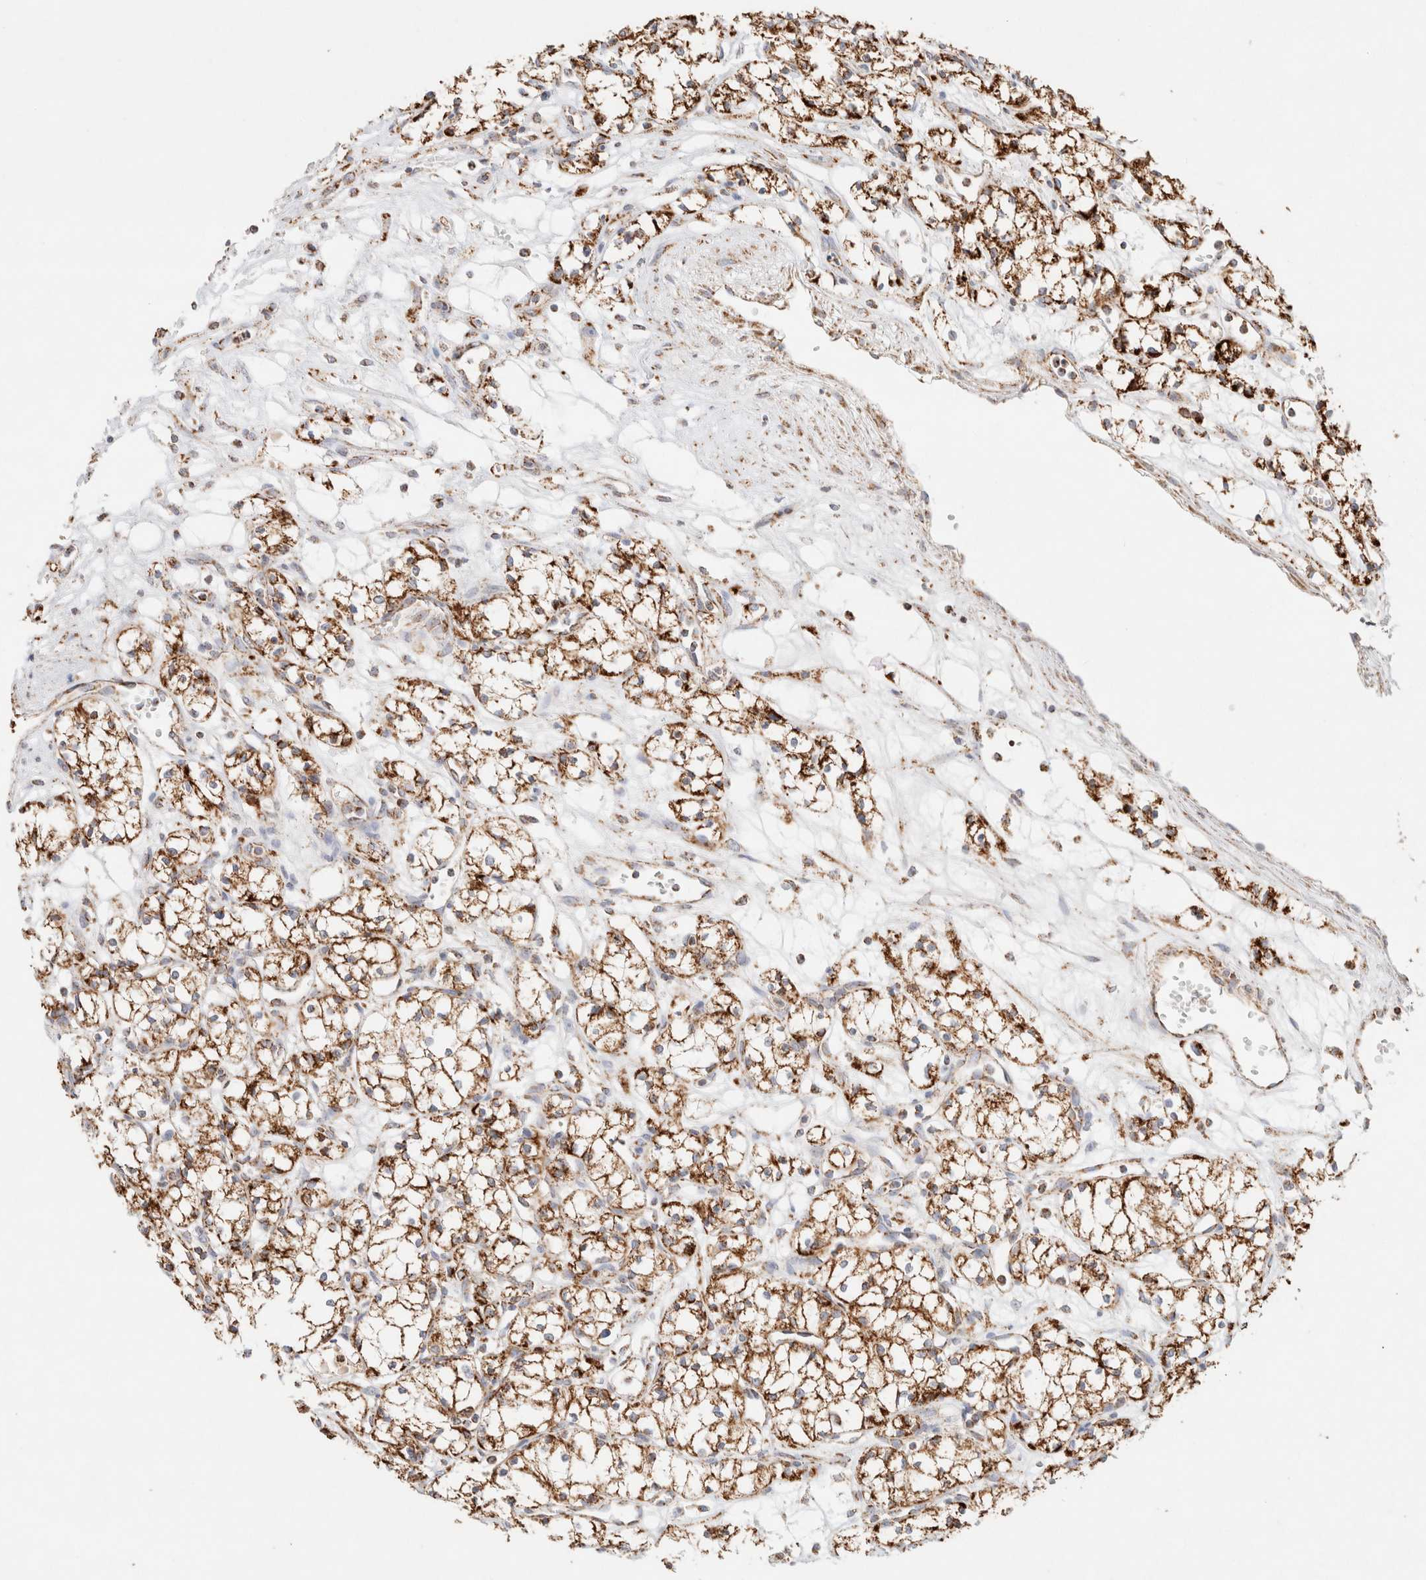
{"staining": {"intensity": "strong", "quantity": ">75%", "location": "cytoplasmic/membranous"}, "tissue": "renal cancer", "cell_type": "Tumor cells", "image_type": "cancer", "snomed": [{"axis": "morphology", "description": "Normal tissue, NOS"}, {"axis": "morphology", "description": "Adenocarcinoma, NOS"}, {"axis": "topography", "description": "Kidney"}], "caption": "Adenocarcinoma (renal) tissue displays strong cytoplasmic/membranous expression in about >75% of tumor cells", "gene": "PHB2", "patient": {"sex": "male", "age": 59}}